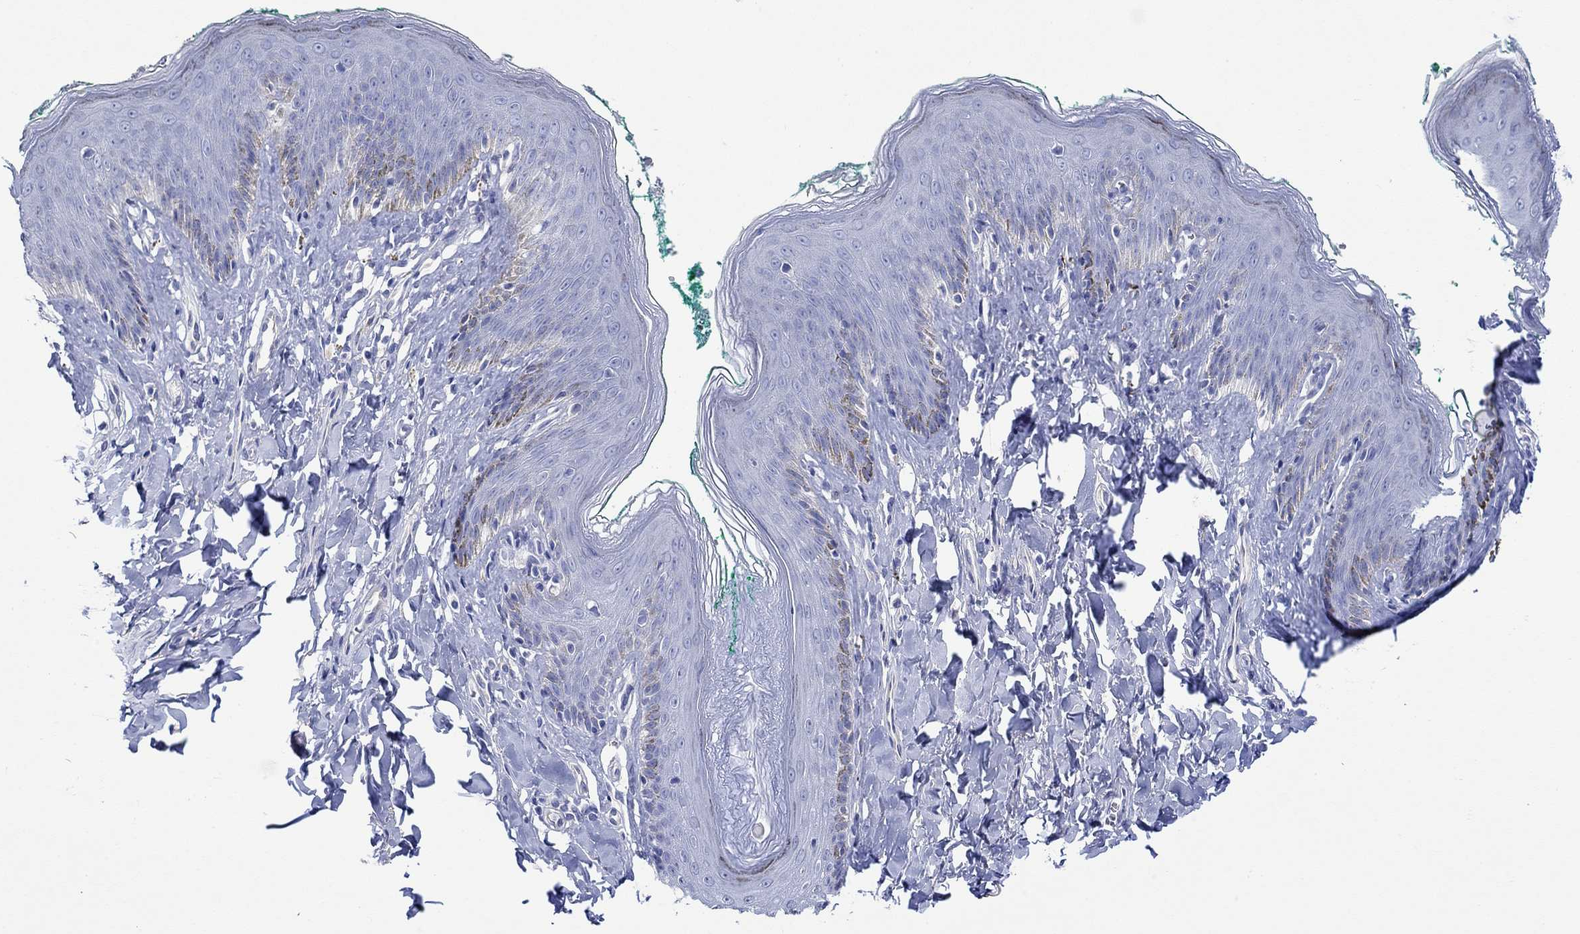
{"staining": {"intensity": "negative", "quantity": "none", "location": "none"}, "tissue": "skin", "cell_type": "Epidermal cells", "image_type": "normal", "snomed": [{"axis": "morphology", "description": "Normal tissue, NOS"}, {"axis": "topography", "description": "Vulva"}], "caption": "Immunohistochemical staining of unremarkable skin demonstrates no significant positivity in epidermal cells. (DAB (3,3'-diaminobenzidine) IHC visualized using brightfield microscopy, high magnification).", "gene": "P2RY6", "patient": {"sex": "female", "age": 66}}